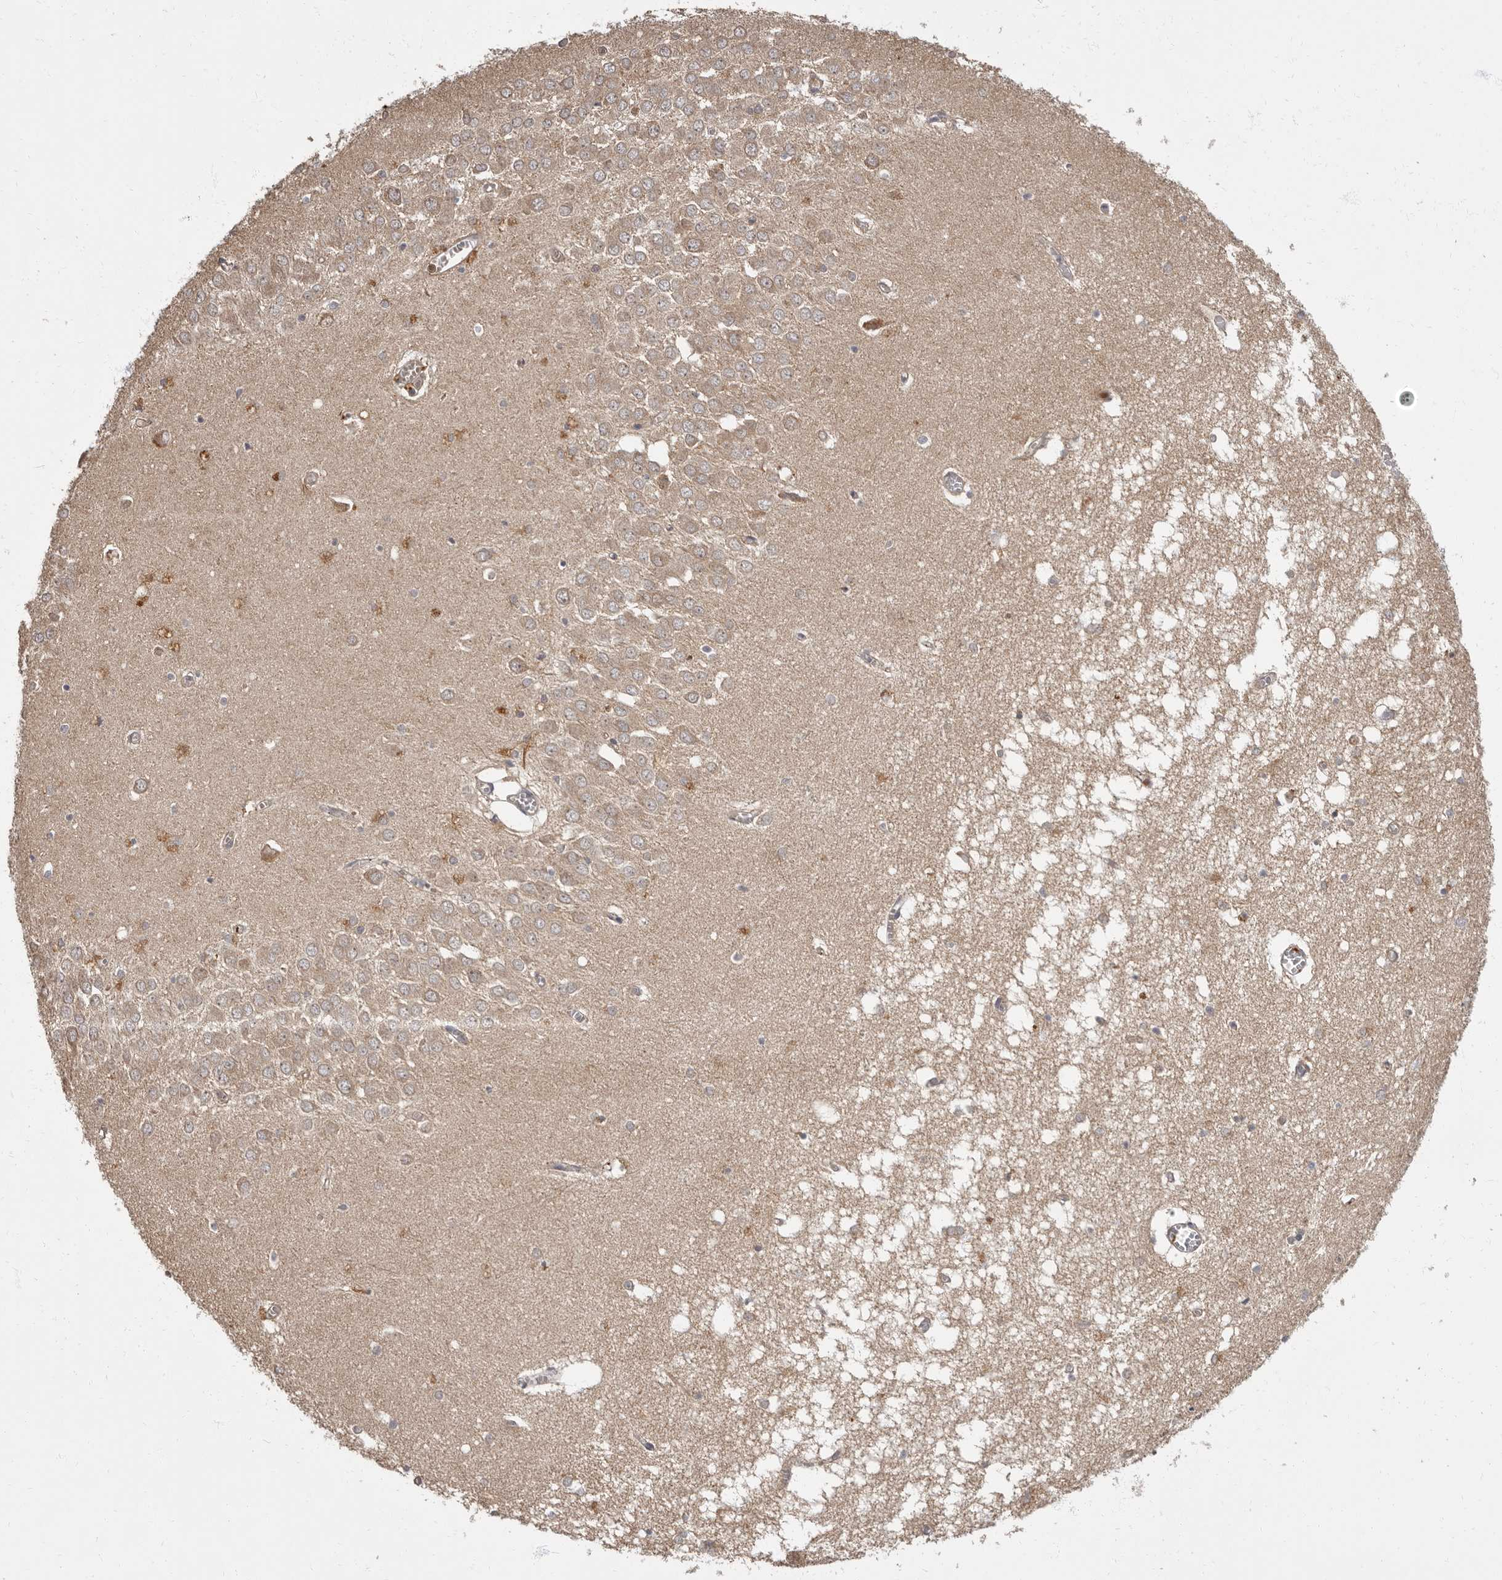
{"staining": {"intensity": "moderate", "quantity": "<25%", "location": "cytoplasmic/membranous"}, "tissue": "hippocampus", "cell_type": "Glial cells", "image_type": "normal", "snomed": [{"axis": "morphology", "description": "Normal tissue, NOS"}, {"axis": "topography", "description": "Hippocampus"}], "caption": "This micrograph reveals IHC staining of normal human hippocampus, with low moderate cytoplasmic/membranous expression in approximately <25% of glial cells.", "gene": "ADCY2", "patient": {"sex": "male", "age": 70}}